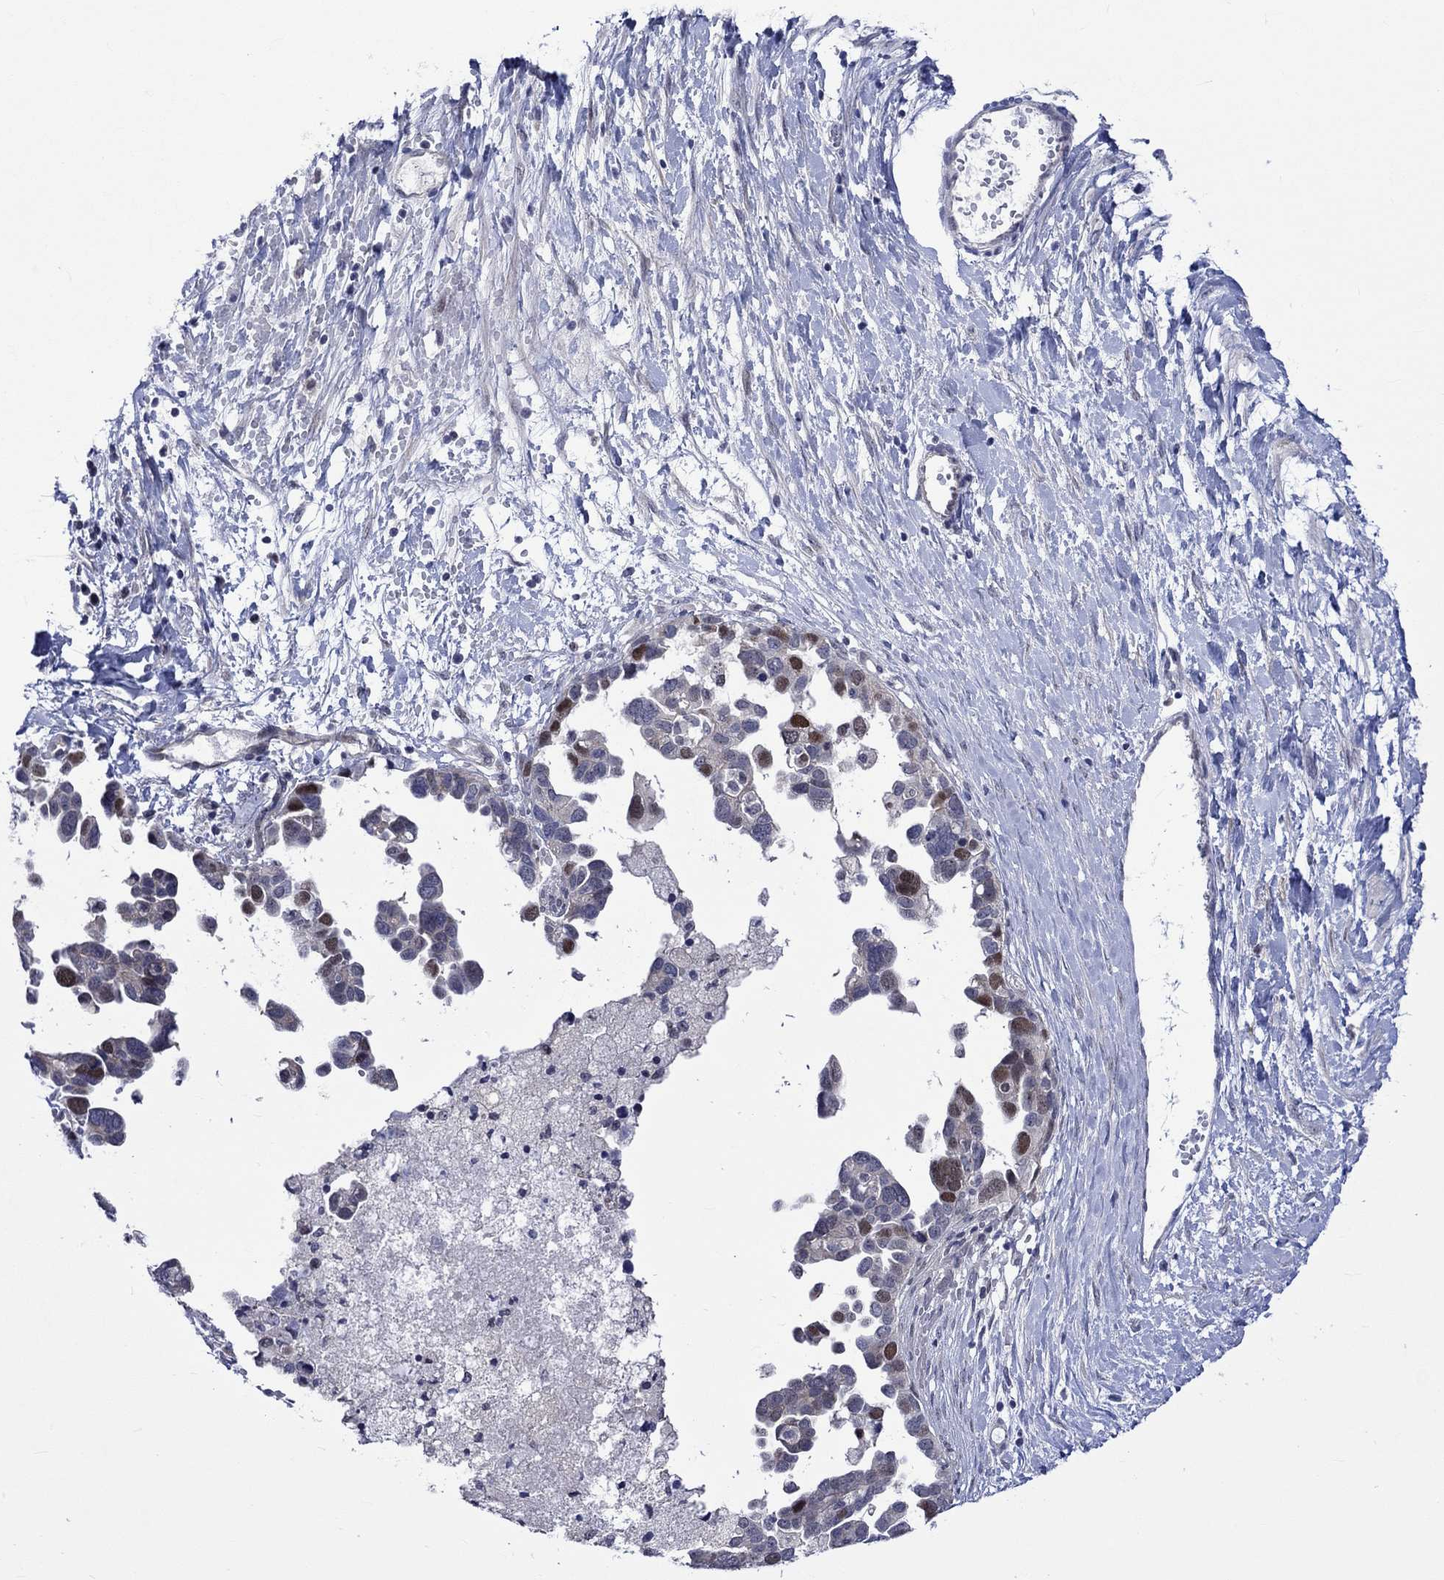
{"staining": {"intensity": "strong", "quantity": "<25%", "location": "nuclear"}, "tissue": "ovarian cancer", "cell_type": "Tumor cells", "image_type": "cancer", "snomed": [{"axis": "morphology", "description": "Cystadenocarcinoma, serous, NOS"}, {"axis": "topography", "description": "Ovary"}], "caption": "Serous cystadenocarcinoma (ovarian) tissue exhibits strong nuclear expression in approximately <25% of tumor cells", "gene": "E2F8", "patient": {"sex": "female", "age": 54}}